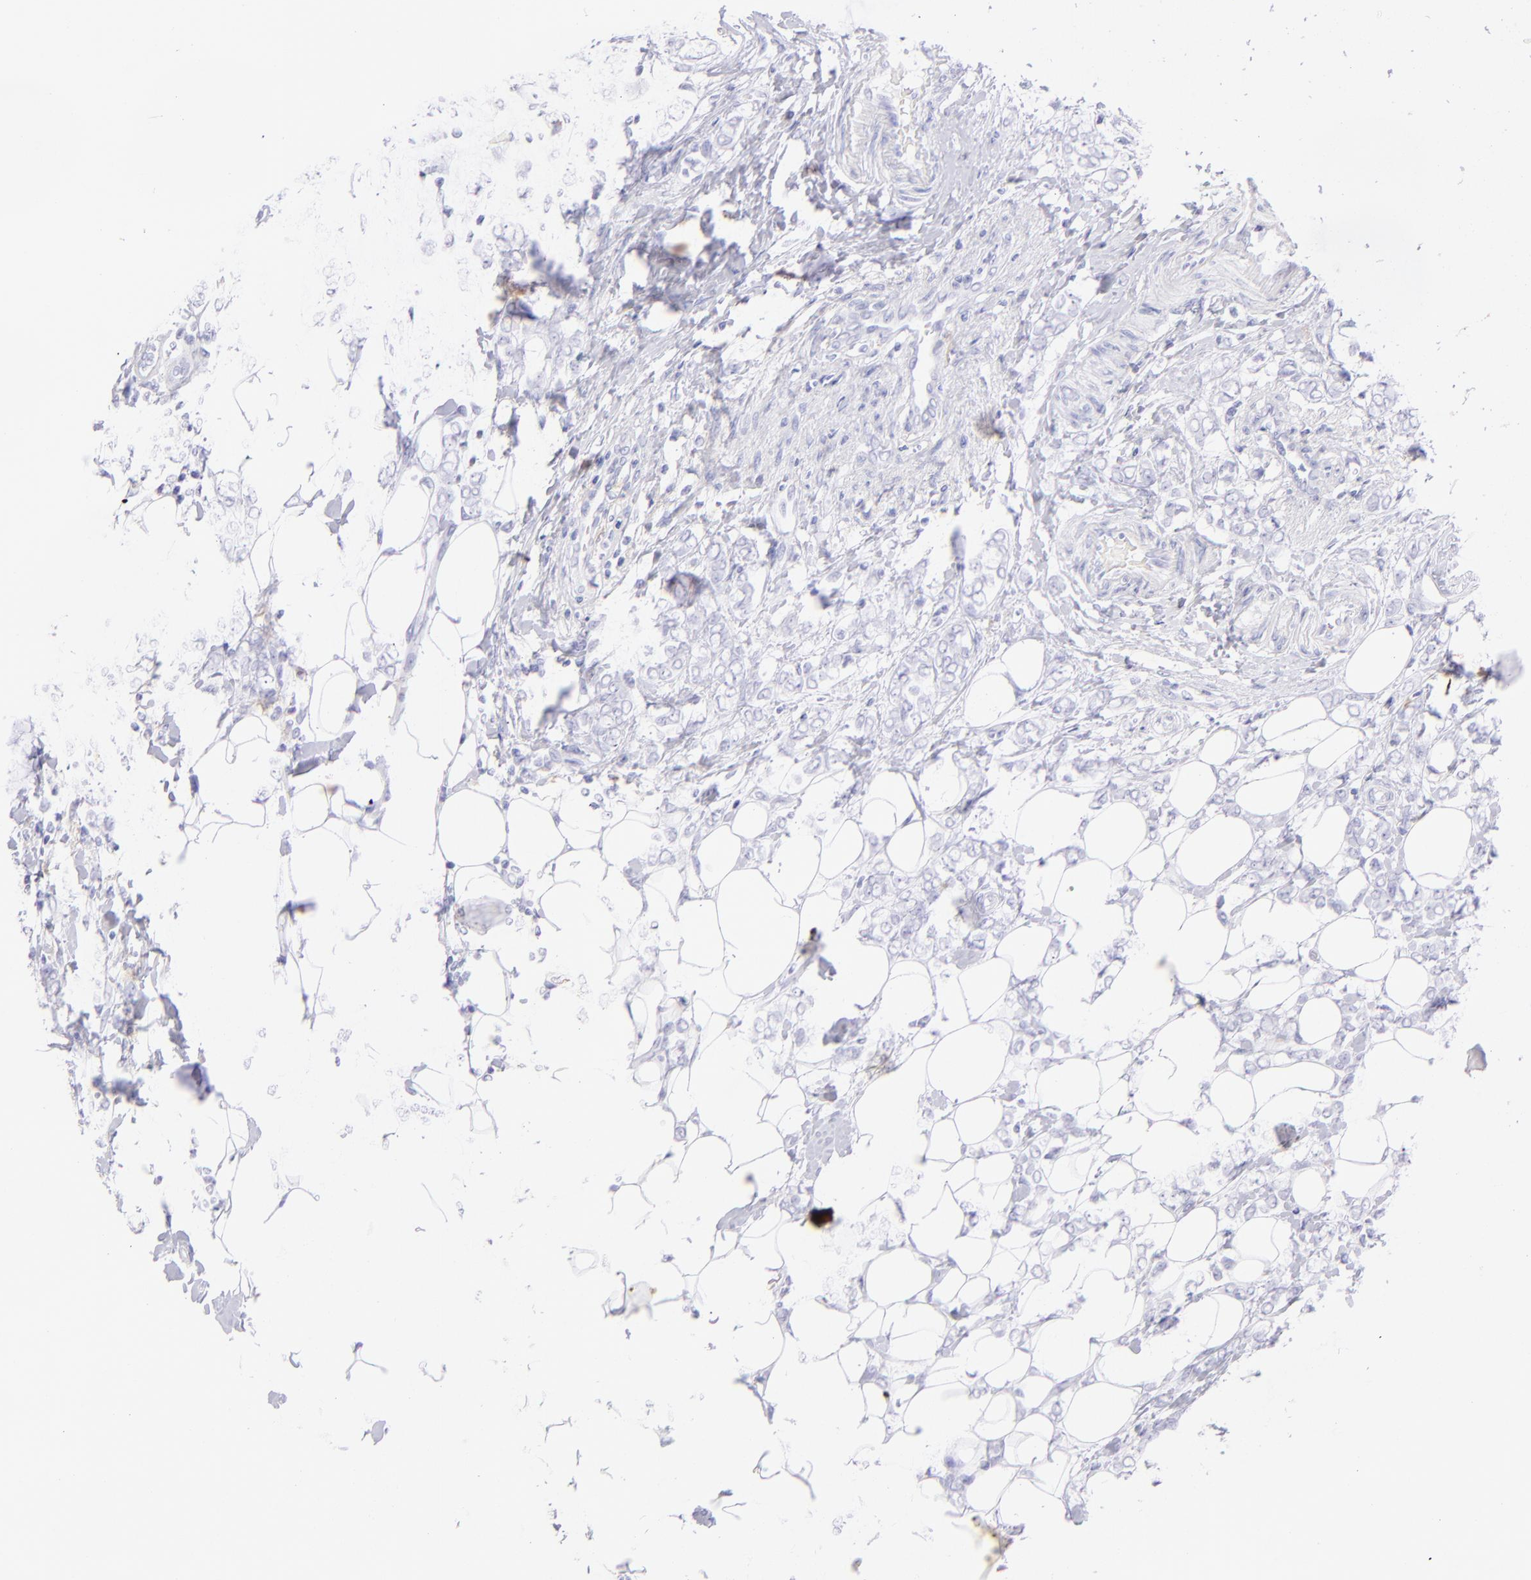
{"staining": {"intensity": "negative", "quantity": "none", "location": "none"}, "tissue": "breast cancer", "cell_type": "Tumor cells", "image_type": "cancer", "snomed": [{"axis": "morphology", "description": "Normal tissue, NOS"}, {"axis": "morphology", "description": "Lobular carcinoma"}, {"axis": "topography", "description": "Breast"}], "caption": "Immunohistochemical staining of breast cancer reveals no significant expression in tumor cells.", "gene": "CD72", "patient": {"sex": "female", "age": 47}}